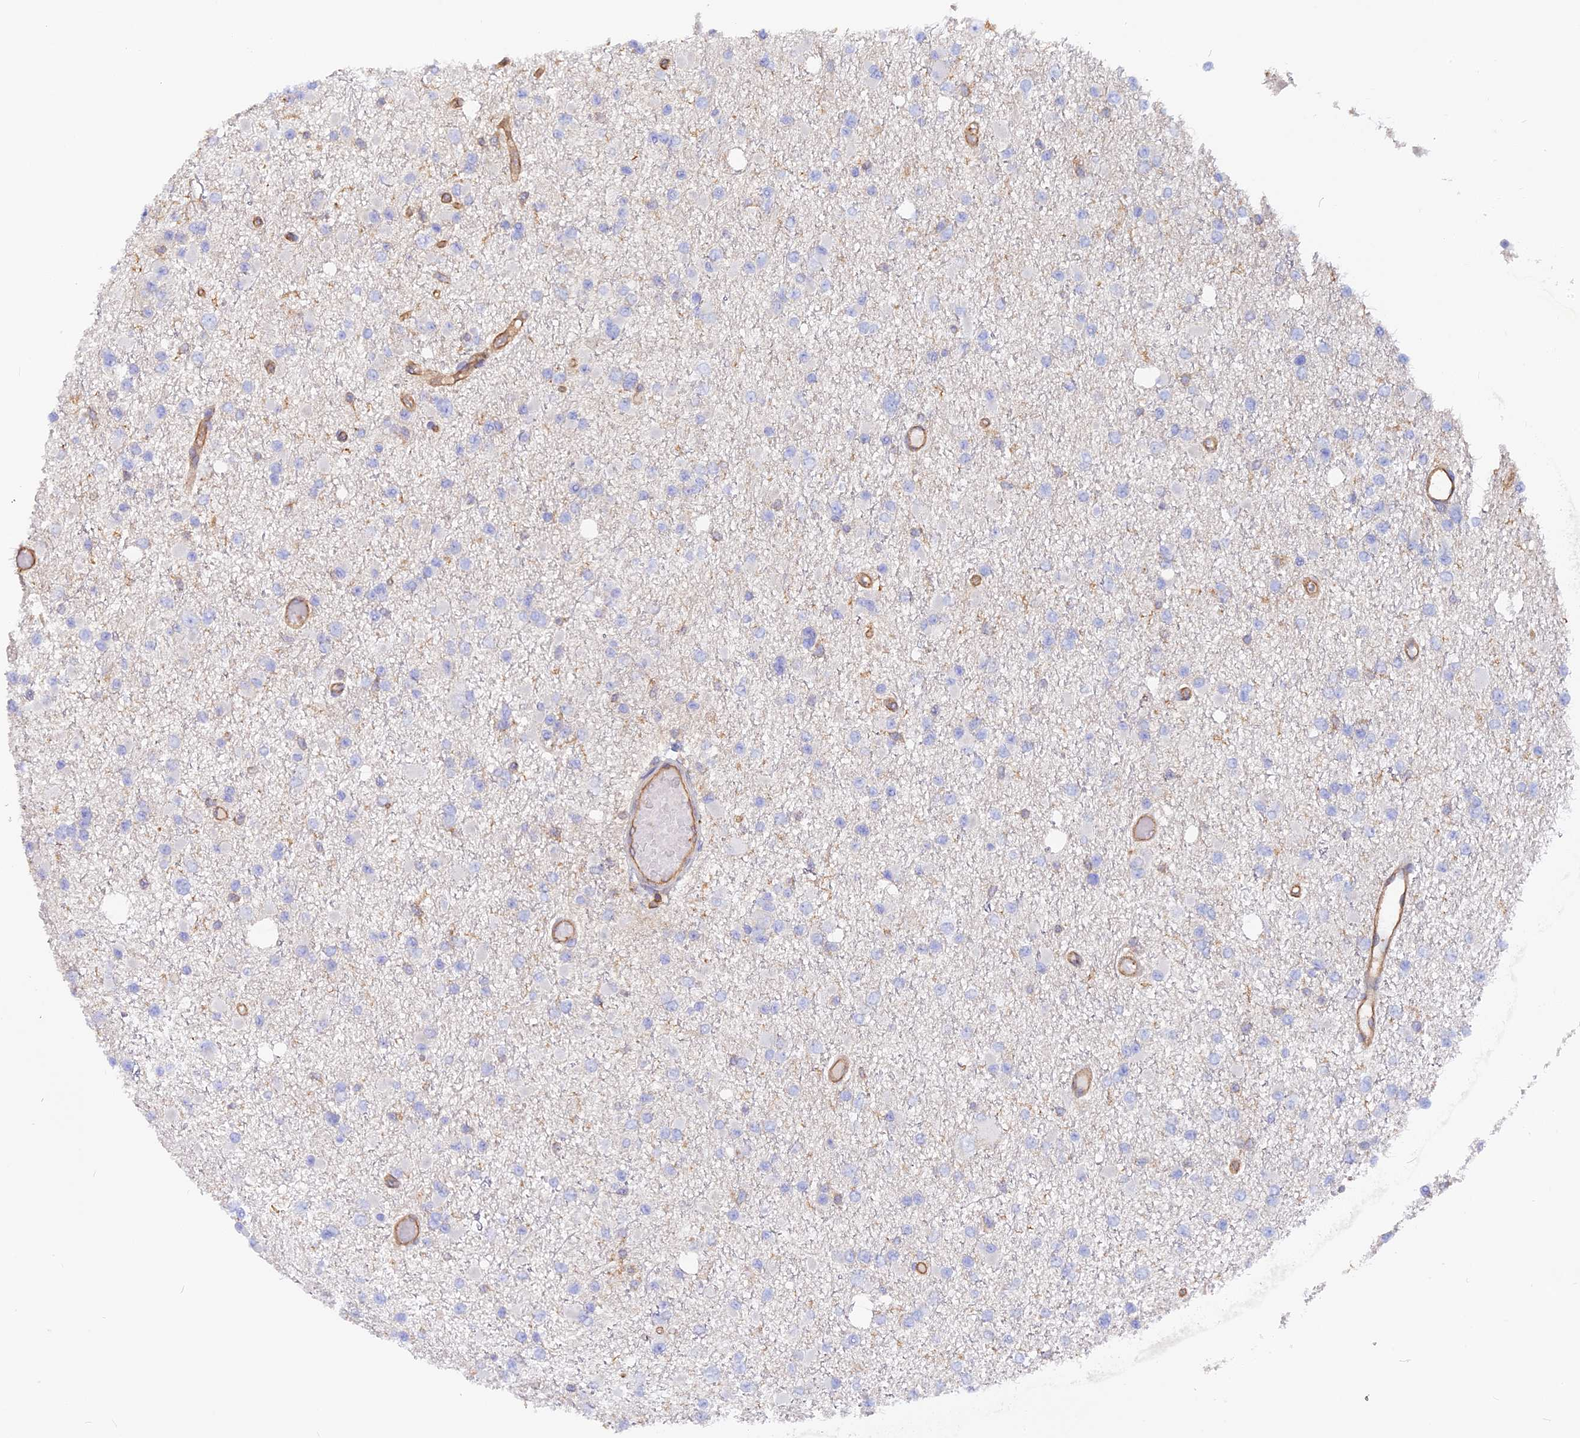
{"staining": {"intensity": "negative", "quantity": "none", "location": "none"}, "tissue": "glioma", "cell_type": "Tumor cells", "image_type": "cancer", "snomed": [{"axis": "morphology", "description": "Glioma, malignant, Low grade"}, {"axis": "topography", "description": "Brain"}], "caption": "This is an IHC image of human low-grade glioma (malignant). There is no expression in tumor cells.", "gene": "VPS18", "patient": {"sex": "female", "age": 22}}